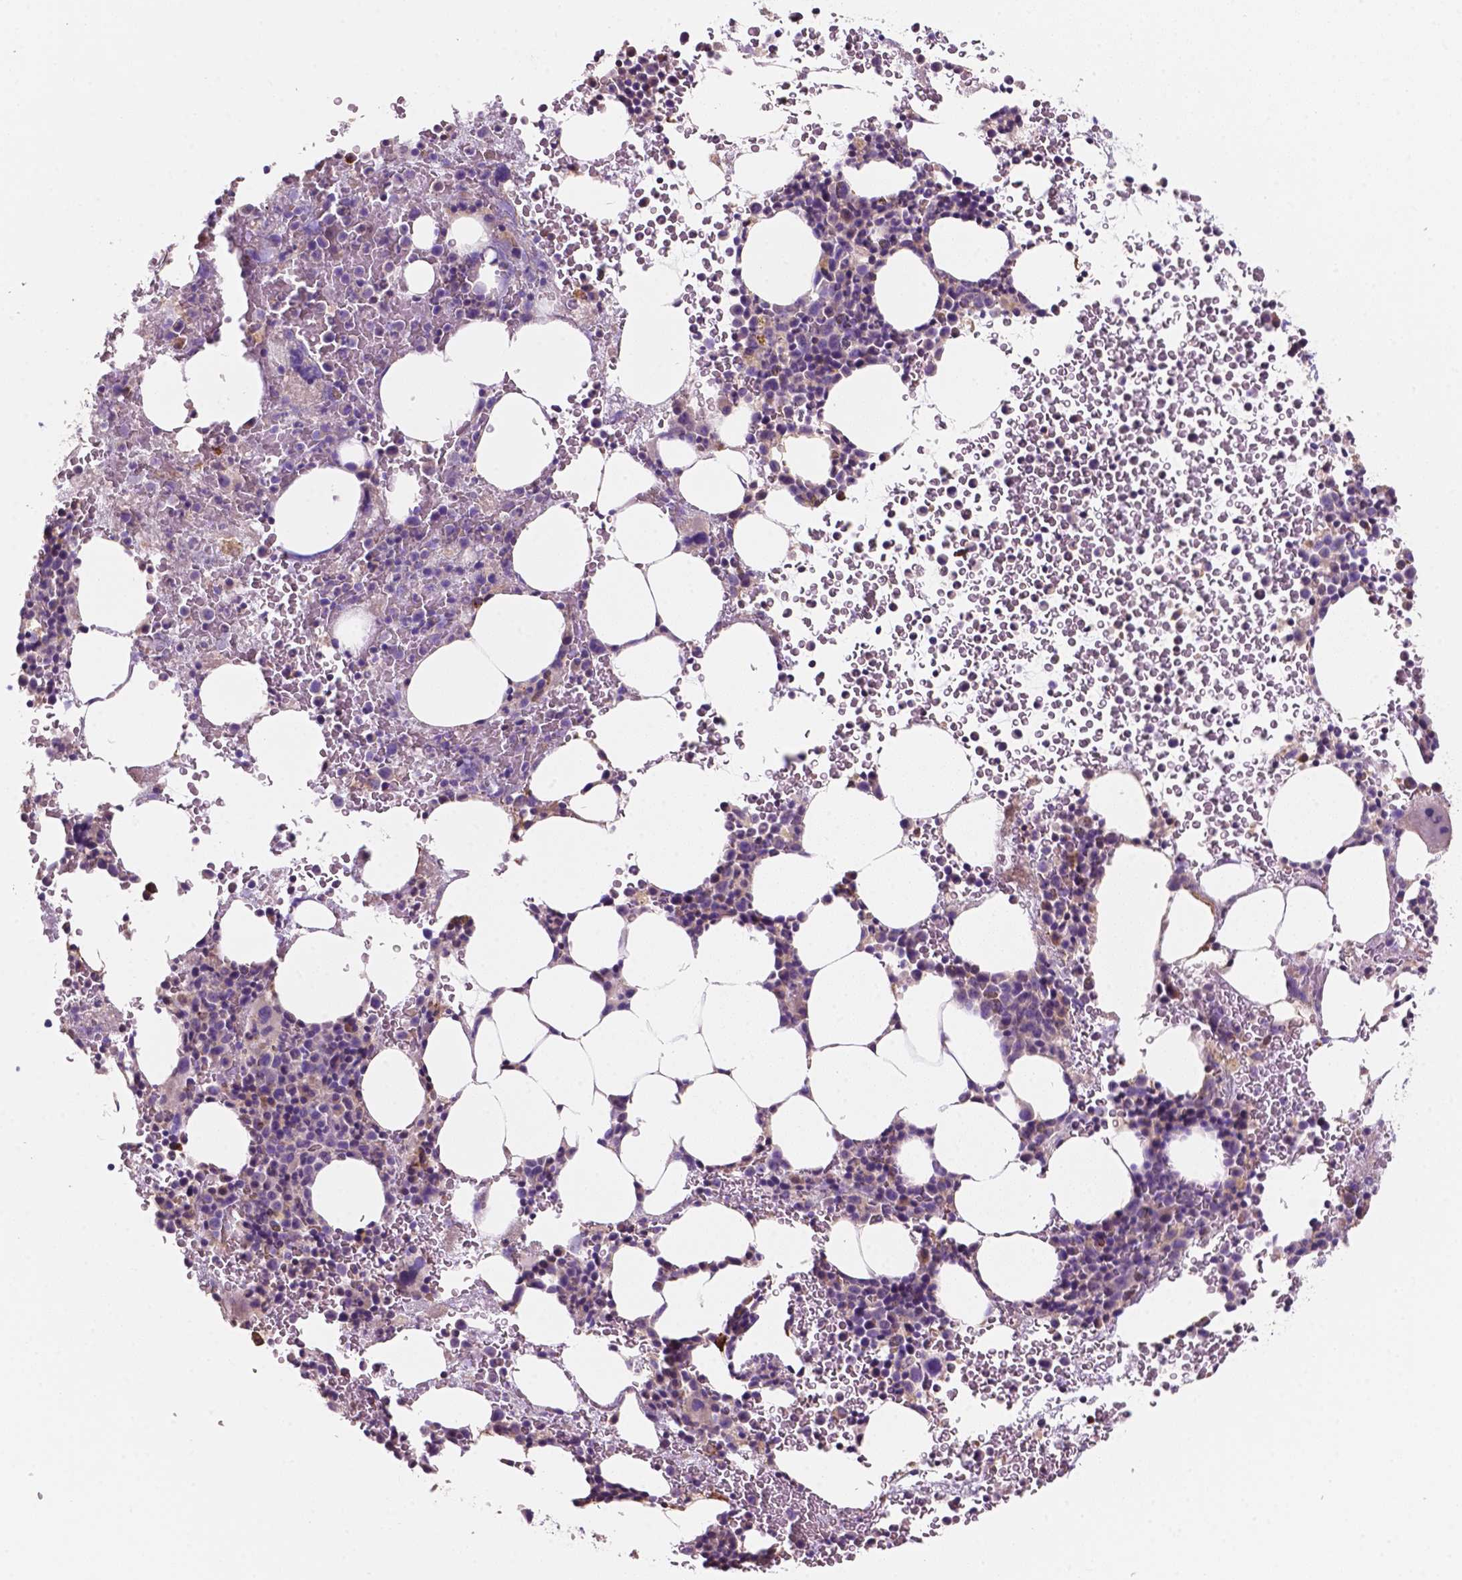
{"staining": {"intensity": "negative", "quantity": "none", "location": "none"}, "tissue": "bone marrow", "cell_type": "Hematopoietic cells", "image_type": "normal", "snomed": [{"axis": "morphology", "description": "Normal tissue, NOS"}, {"axis": "topography", "description": "Bone marrow"}], "caption": "A high-resolution histopathology image shows immunohistochemistry (IHC) staining of normal bone marrow, which shows no significant expression in hematopoietic cells. Brightfield microscopy of immunohistochemistry (IHC) stained with DAB (brown) and hematoxylin (blue), captured at high magnification.", "gene": "MKRN2OS", "patient": {"sex": "female", "age": 56}}